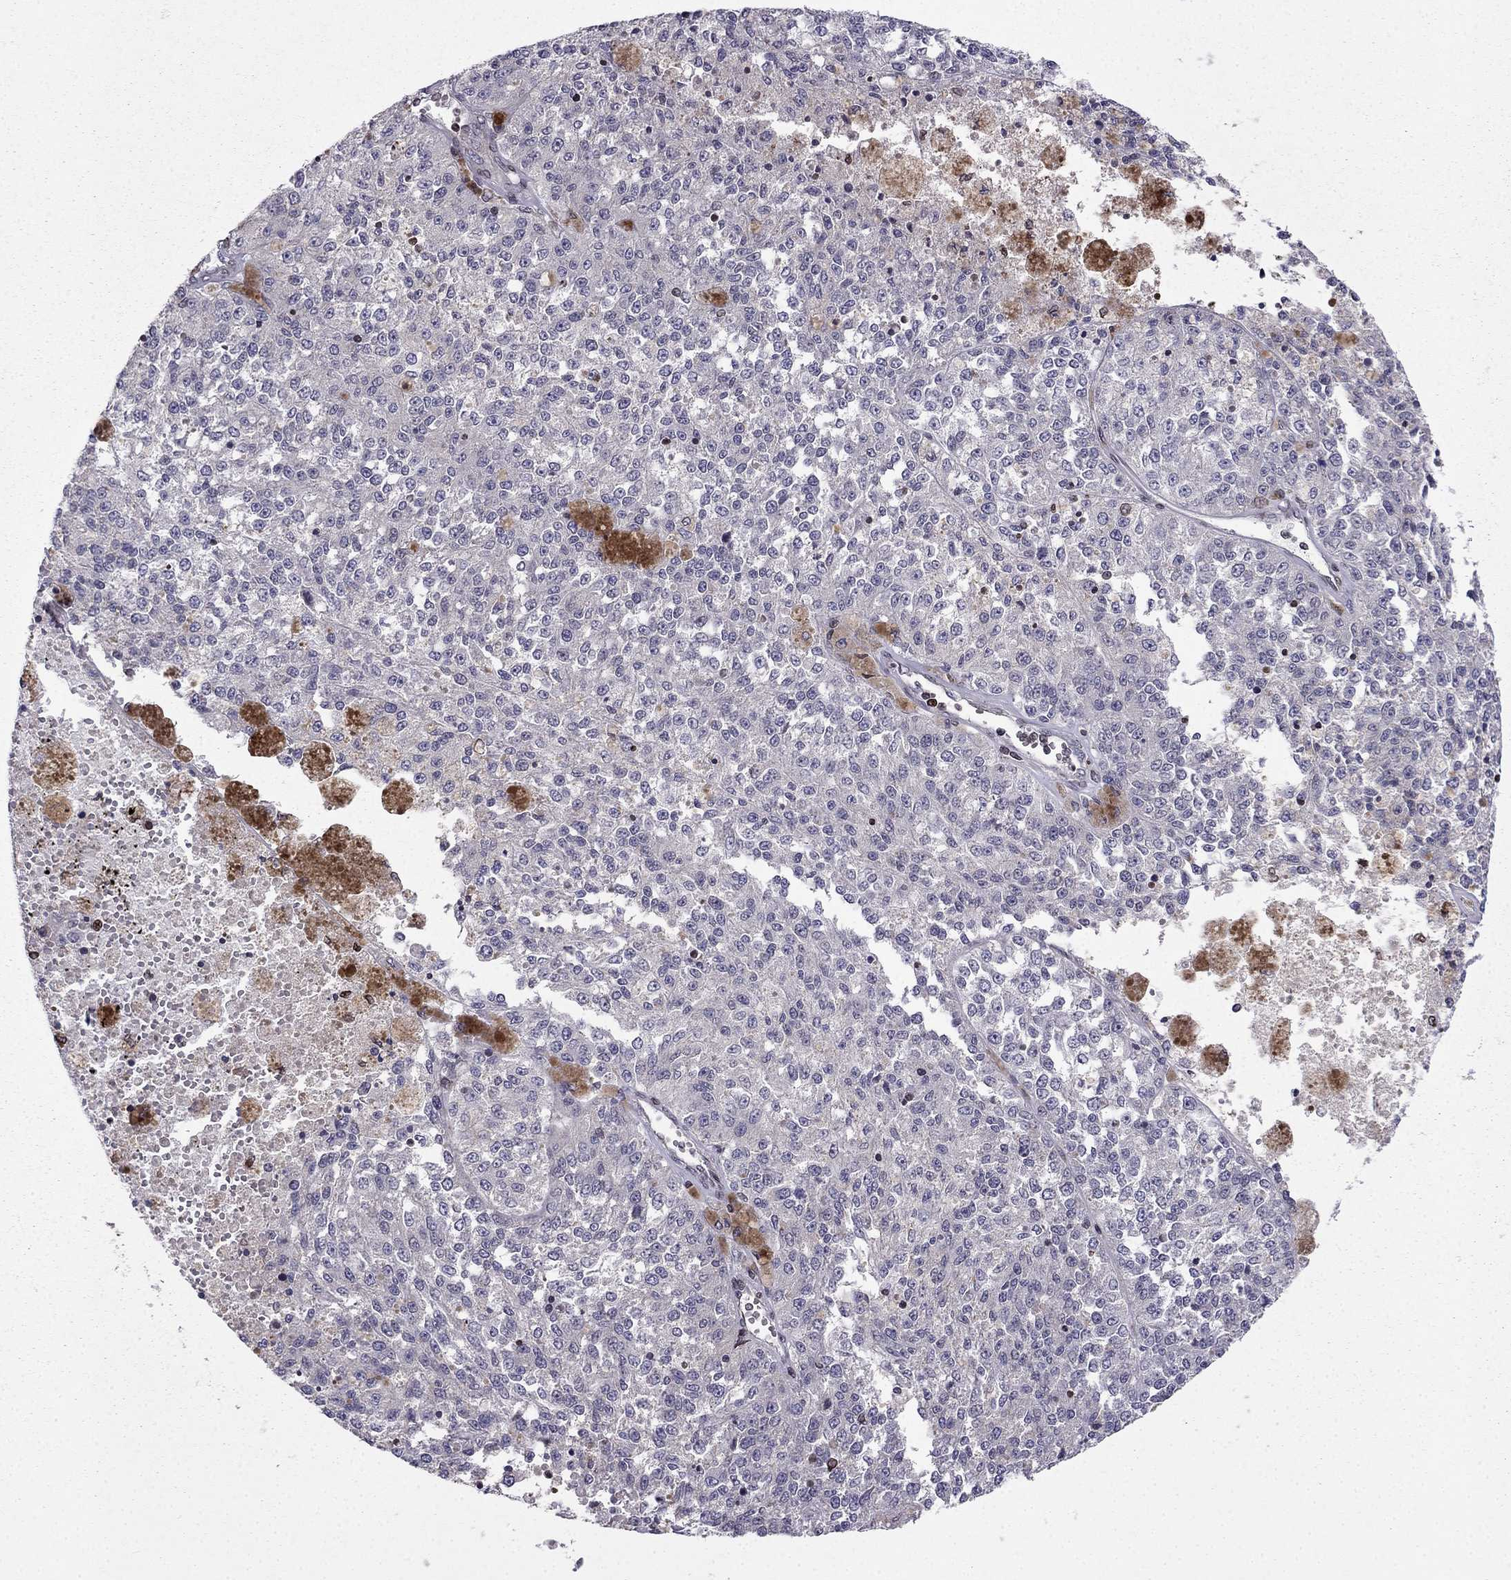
{"staining": {"intensity": "negative", "quantity": "none", "location": "none"}, "tissue": "melanoma", "cell_type": "Tumor cells", "image_type": "cancer", "snomed": [{"axis": "morphology", "description": "Malignant melanoma, Metastatic site"}, {"axis": "topography", "description": "Lymph node"}], "caption": "DAB immunohistochemical staining of human malignant melanoma (metastatic site) demonstrates no significant staining in tumor cells.", "gene": "CDC42BPA", "patient": {"sex": "female", "age": 64}}